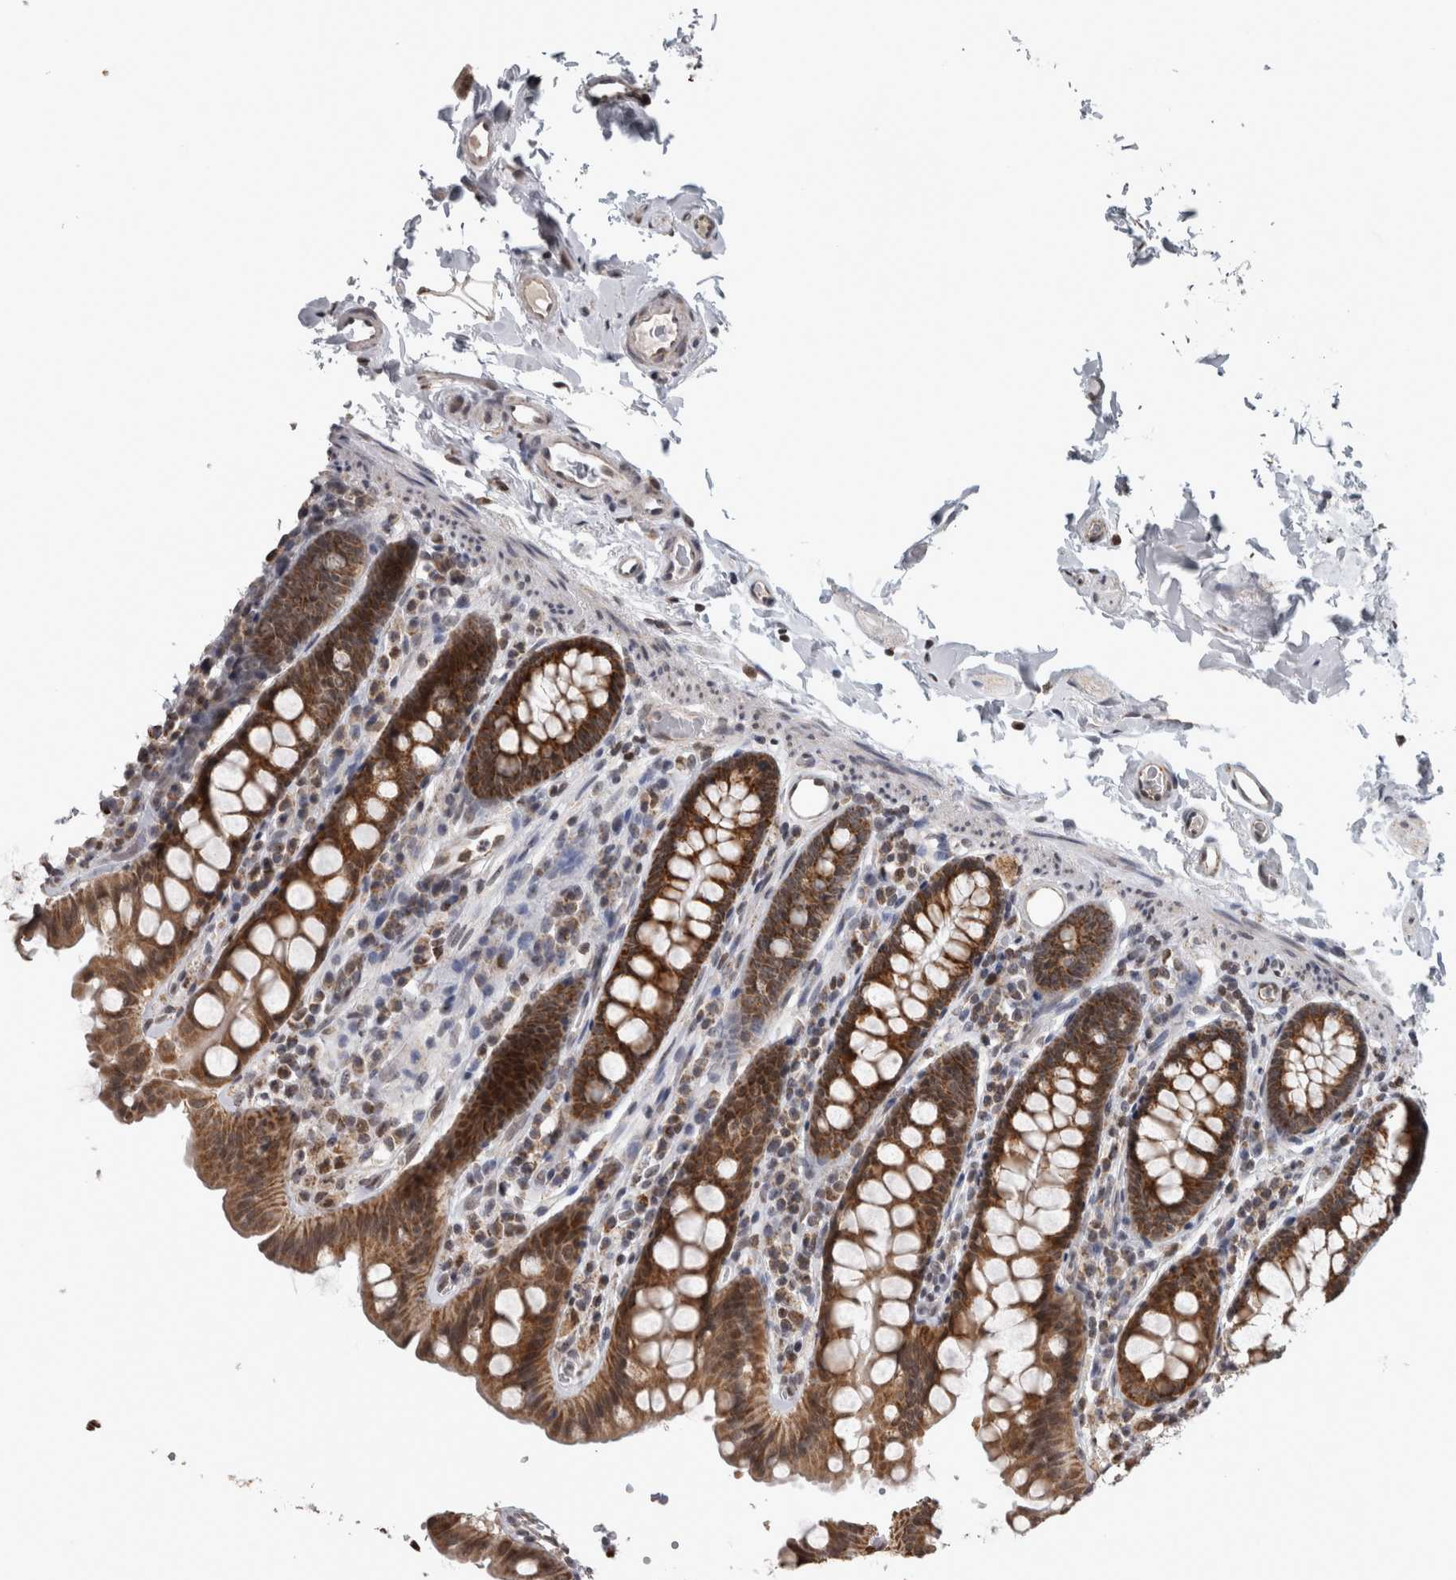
{"staining": {"intensity": "moderate", "quantity": ">75%", "location": "nuclear"}, "tissue": "colon", "cell_type": "Endothelial cells", "image_type": "normal", "snomed": [{"axis": "morphology", "description": "Normal tissue, NOS"}, {"axis": "topography", "description": "Colon"}, {"axis": "topography", "description": "Peripheral nerve tissue"}], "caption": "This is a histology image of immunohistochemistry staining of benign colon, which shows moderate staining in the nuclear of endothelial cells.", "gene": "OR2K2", "patient": {"sex": "female", "age": 61}}